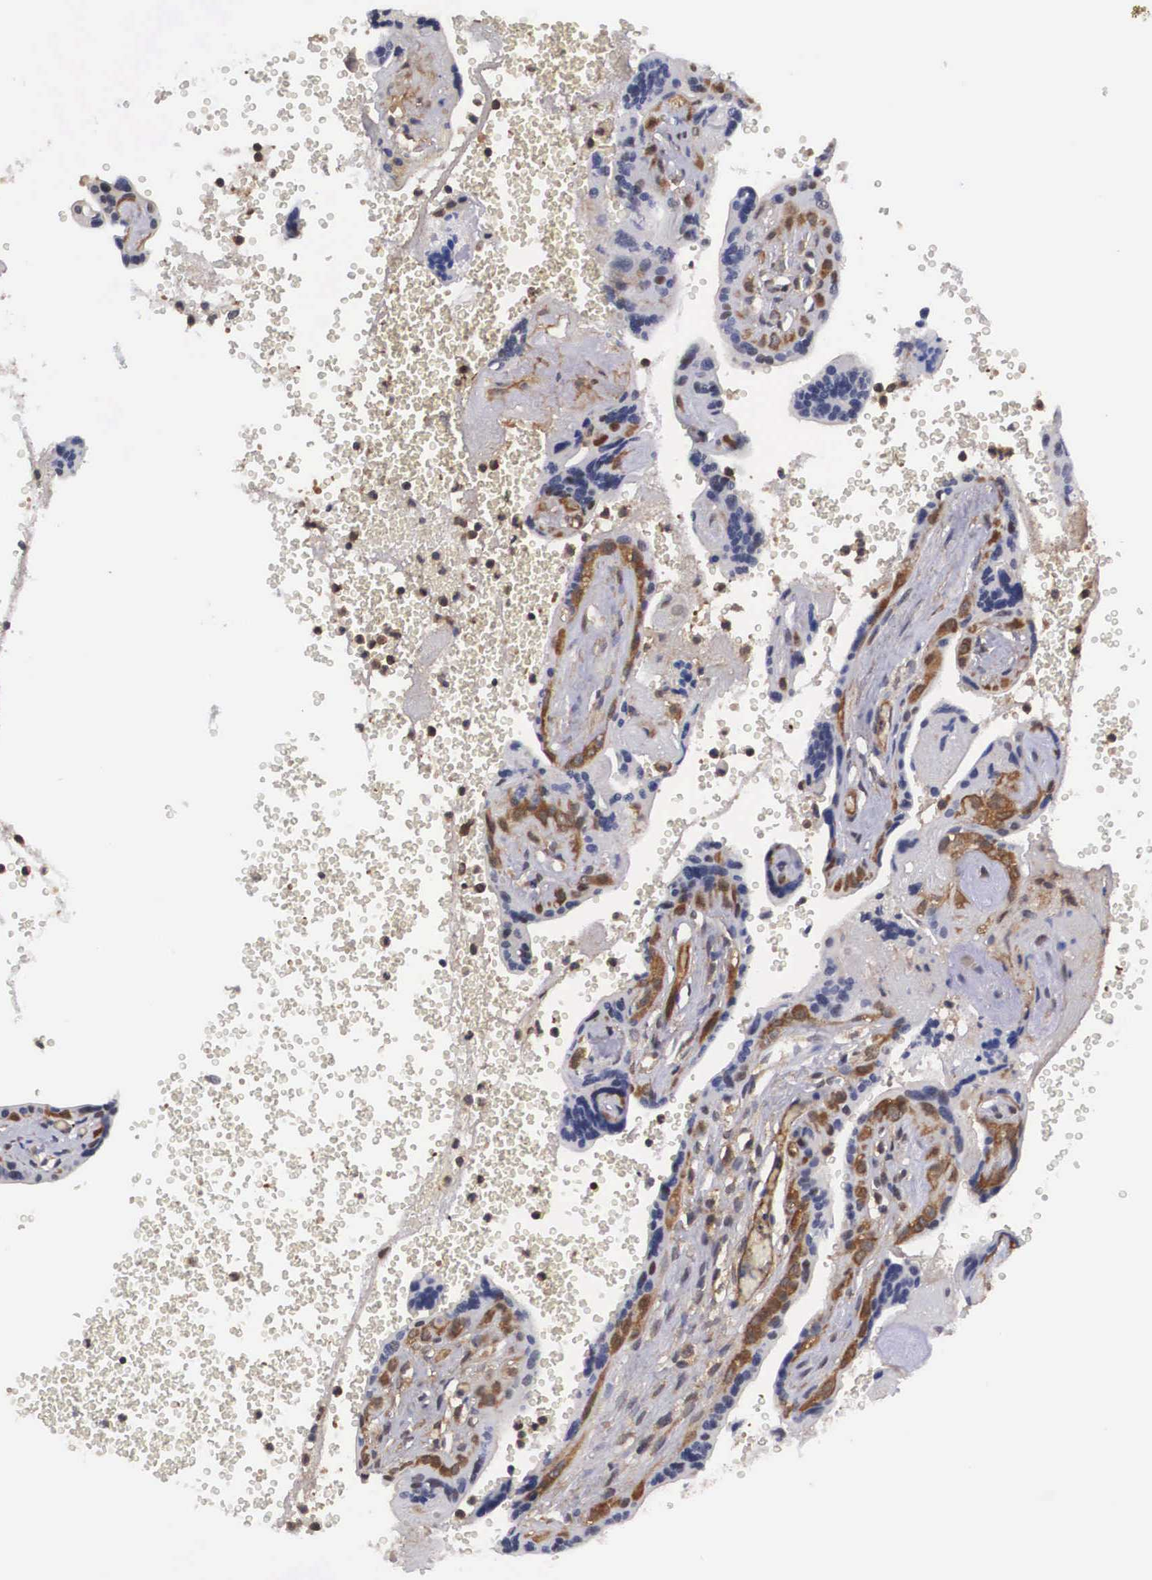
{"staining": {"intensity": "moderate", "quantity": ">75%", "location": "cytoplasmic/membranous"}, "tissue": "placenta", "cell_type": "Decidual cells", "image_type": "normal", "snomed": [{"axis": "morphology", "description": "Normal tissue, NOS"}, {"axis": "topography", "description": "Placenta"}], "caption": "Immunohistochemistry (IHC) (DAB (3,3'-diaminobenzidine)) staining of benign placenta displays moderate cytoplasmic/membranous protein positivity in approximately >75% of decidual cells. (Stains: DAB in brown, nuclei in blue, Microscopy: brightfield microscopy at high magnification).", "gene": "ADSL", "patient": {"sex": "female", "age": 24}}